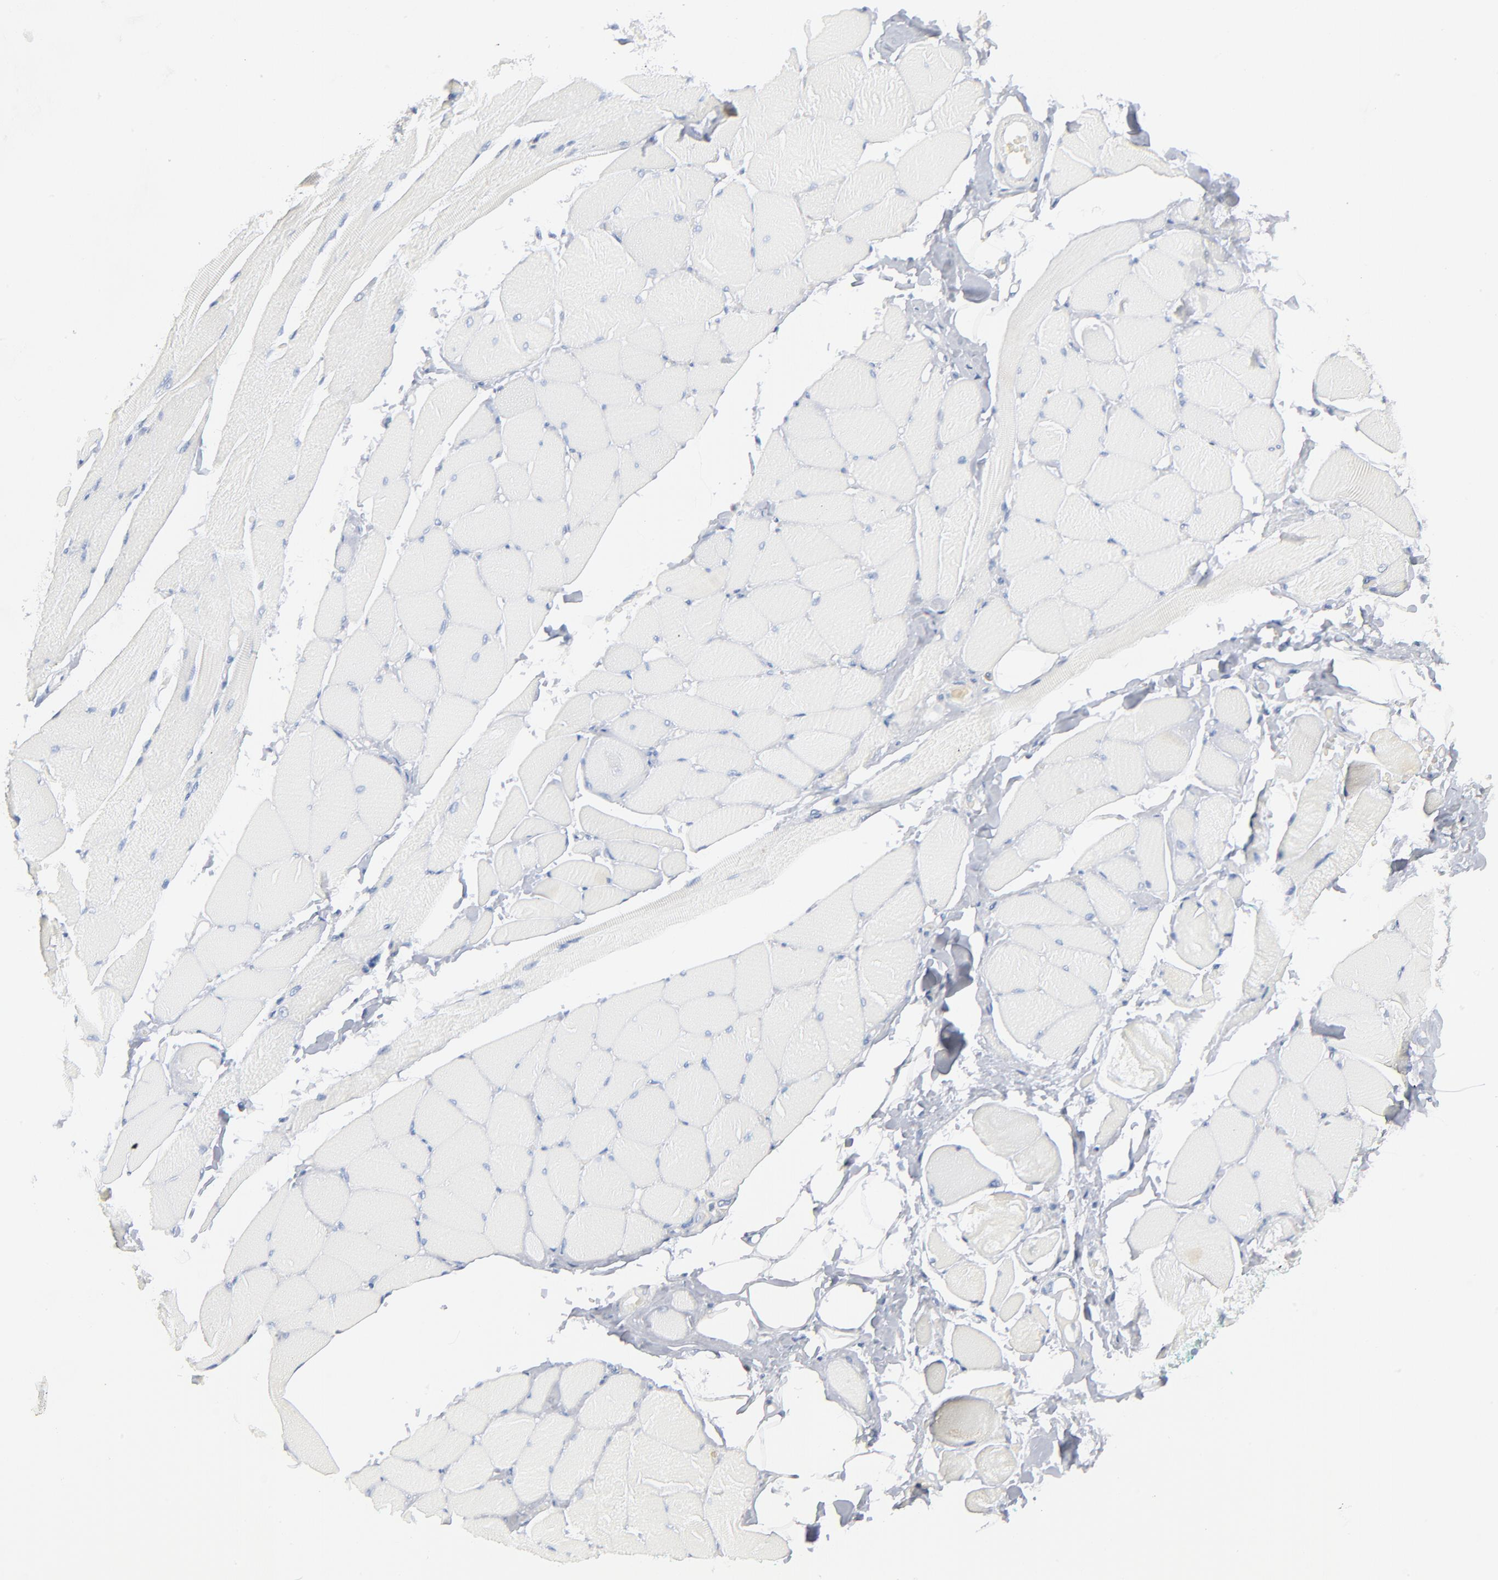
{"staining": {"intensity": "negative", "quantity": "none", "location": "none"}, "tissue": "skeletal muscle", "cell_type": "Myocytes", "image_type": "normal", "snomed": [{"axis": "morphology", "description": "Normal tissue, NOS"}, {"axis": "topography", "description": "Skeletal muscle"}, {"axis": "topography", "description": "Peripheral nerve tissue"}], "caption": "Myocytes are negative for brown protein staining in benign skeletal muscle. (Stains: DAB (3,3'-diaminobenzidine) IHC with hematoxylin counter stain, Microscopy: brightfield microscopy at high magnification).", "gene": "PTK2B", "patient": {"sex": "female", "age": 84}}